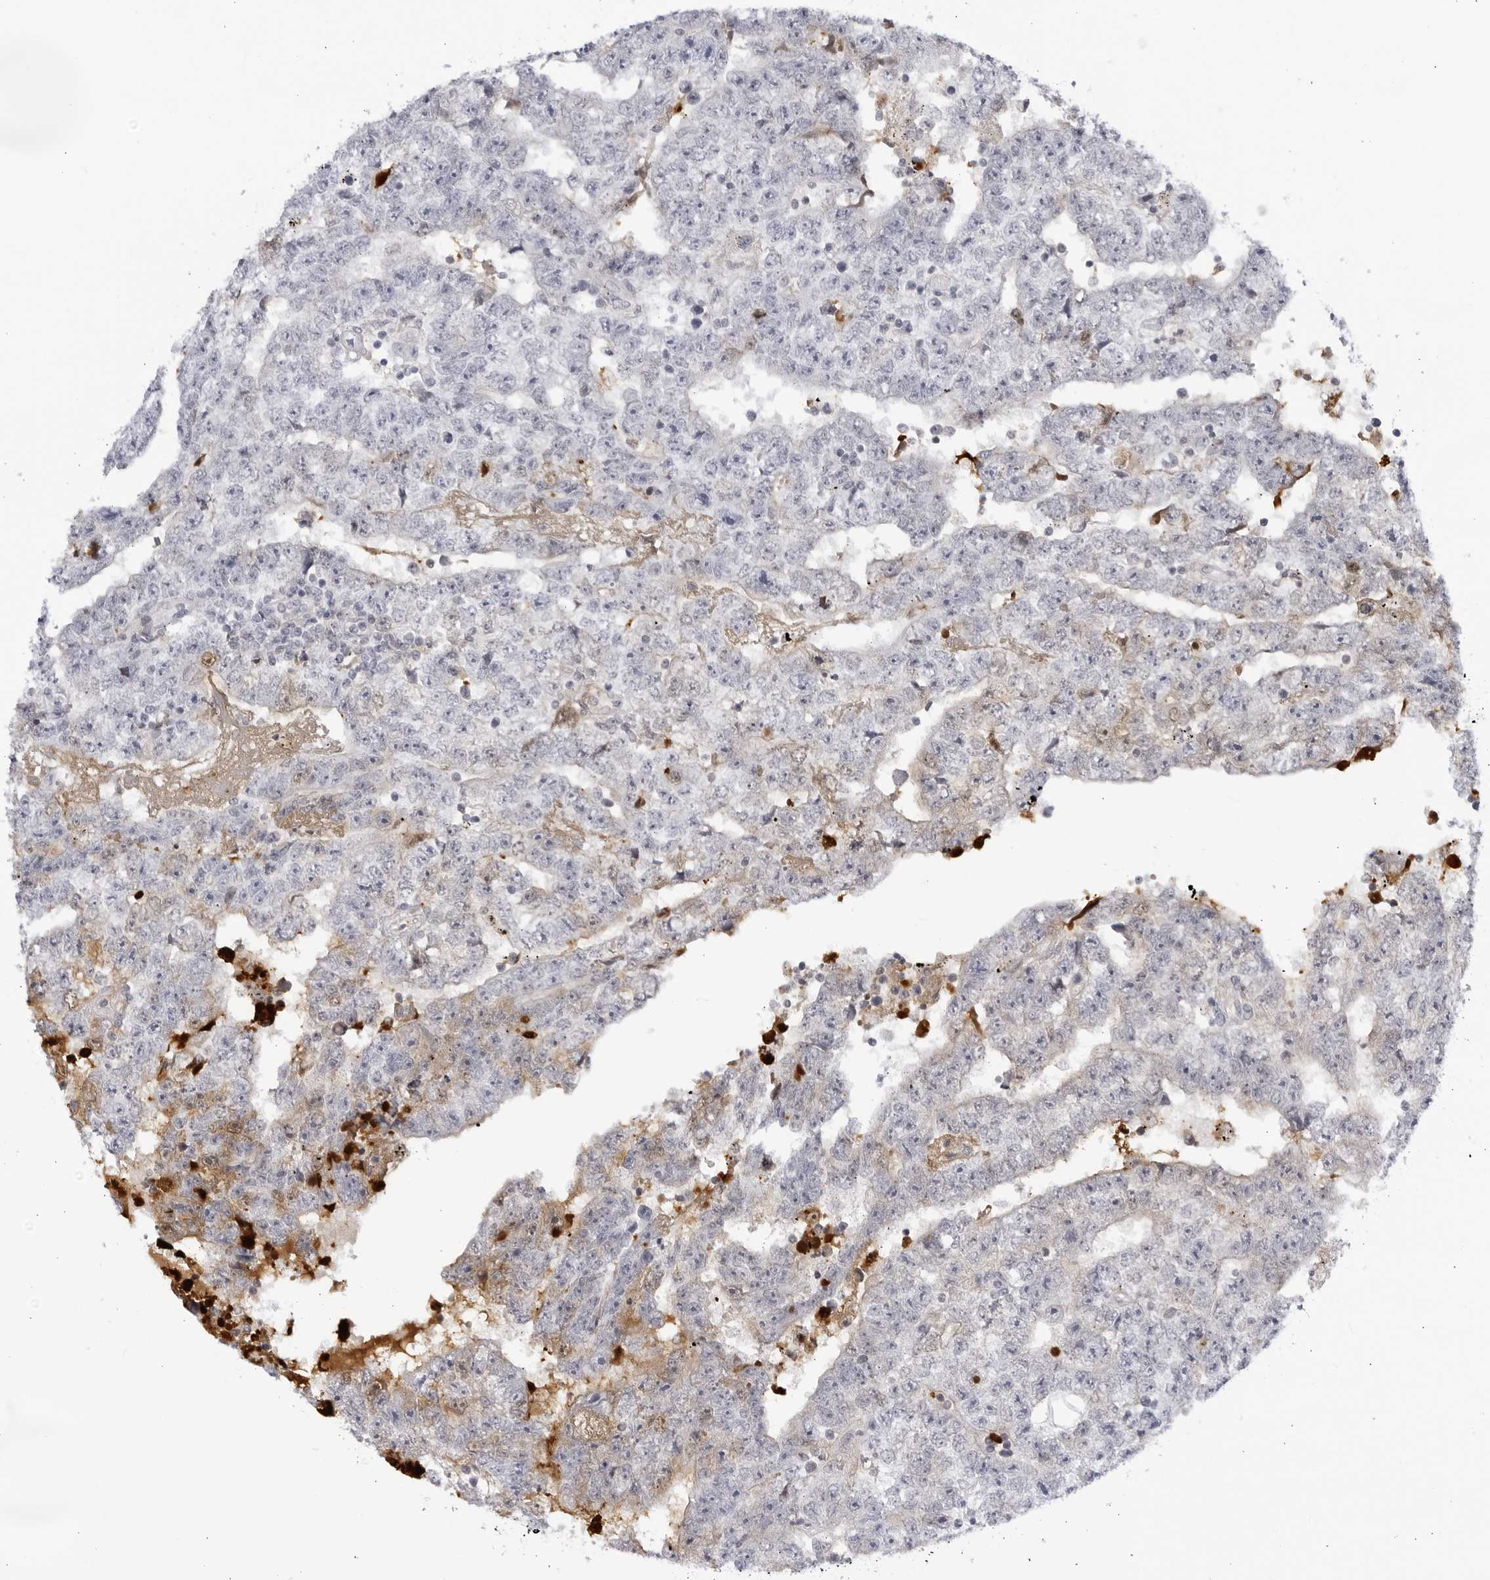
{"staining": {"intensity": "negative", "quantity": "none", "location": "none"}, "tissue": "testis cancer", "cell_type": "Tumor cells", "image_type": "cancer", "snomed": [{"axis": "morphology", "description": "Carcinoma, Embryonal, NOS"}, {"axis": "topography", "description": "Testis"}], "caption": "Human testis cancer stained for a protein using immunohistochemistry exhibits no staining in tumor cells.", "gene": "CNBD1", "patient": {"sex": "male", "age": 25}}